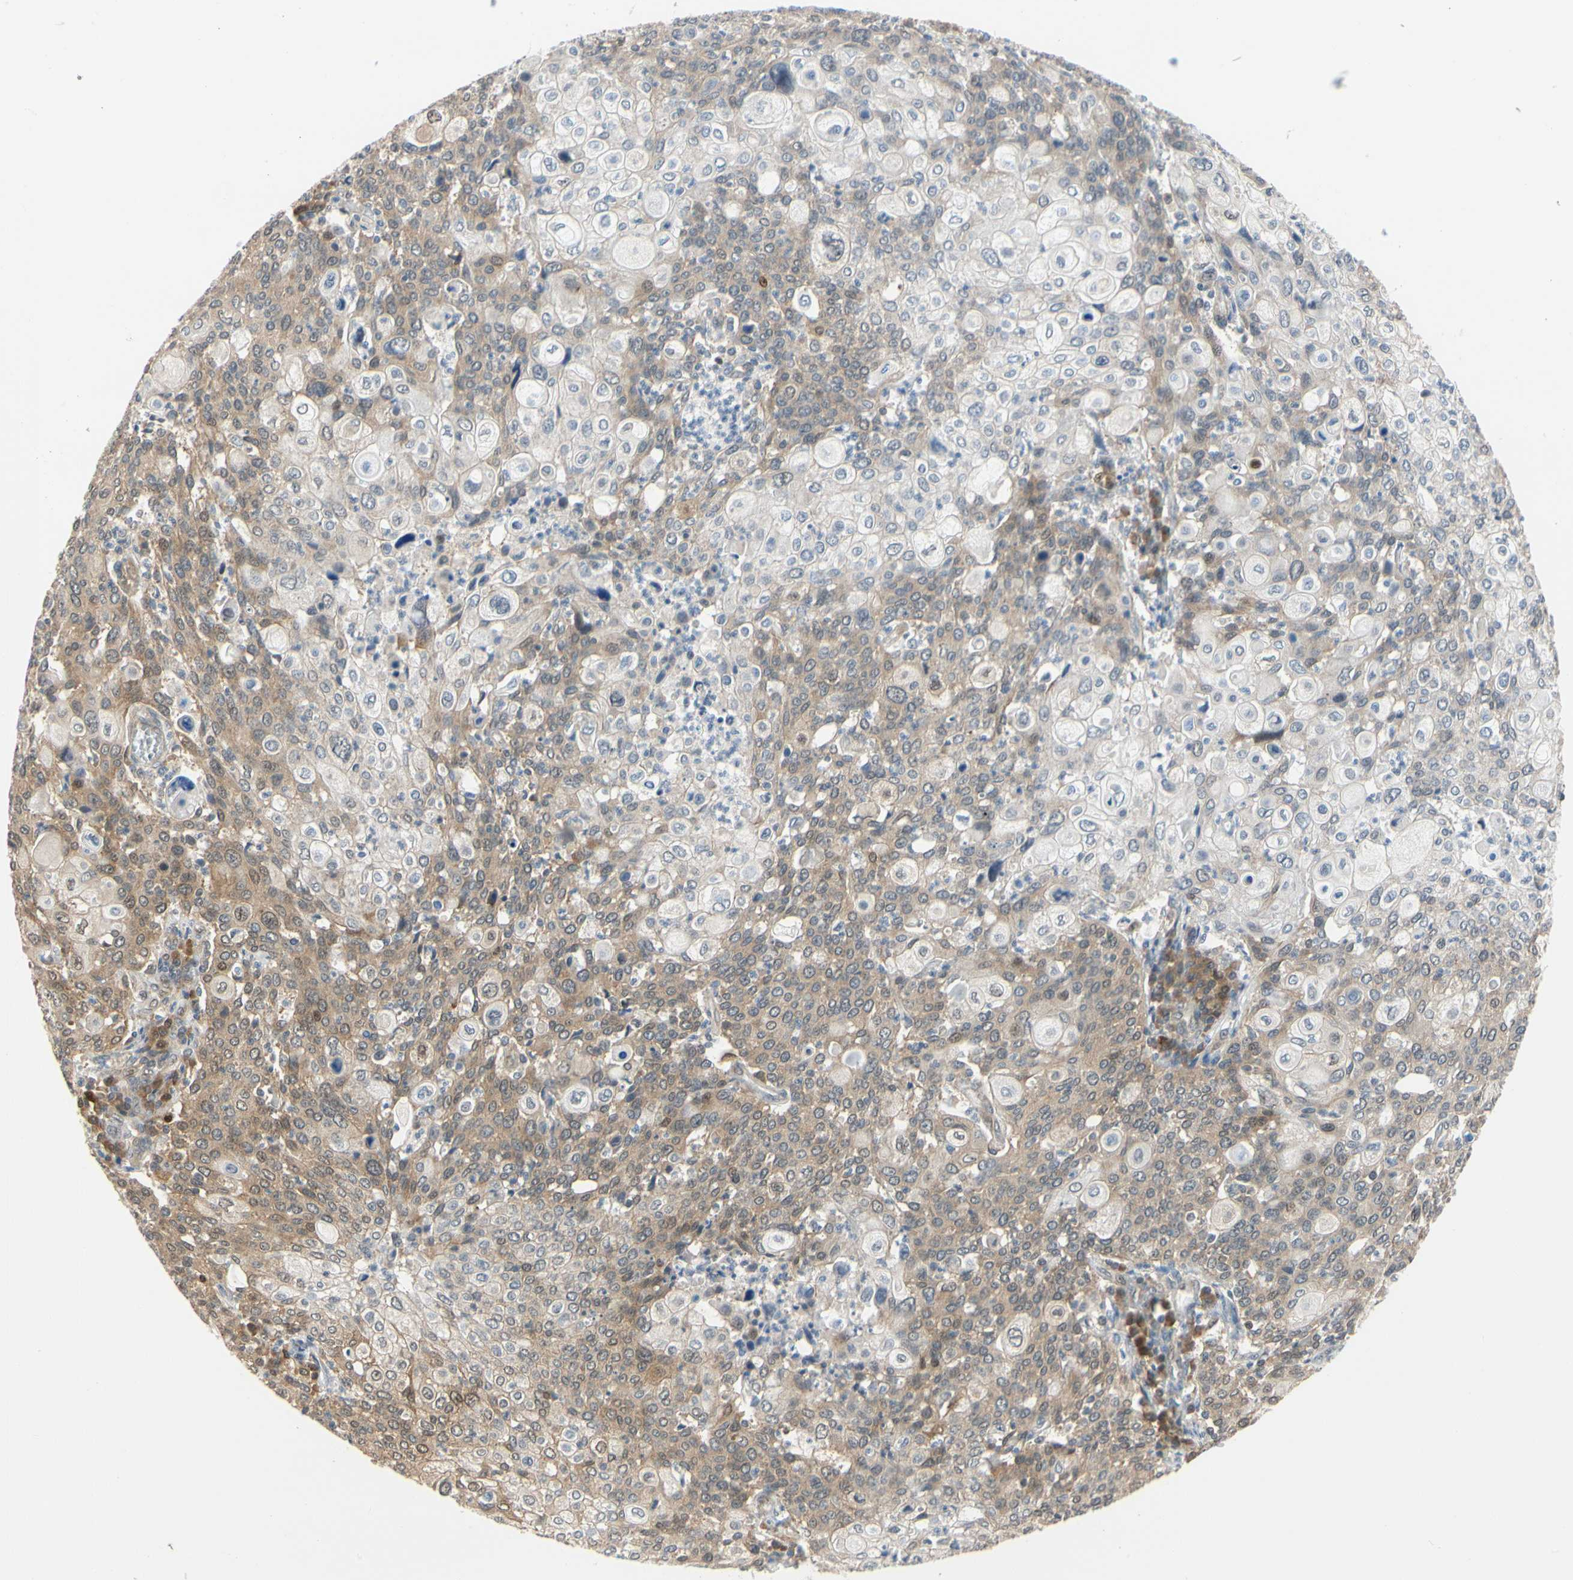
{"staining": {"intensity": "moderate", "quantity": ">75%", "location": "cytoplasmic/membranous"}, "tissue": "cervical cancer", "cell_type": "Tumor cells", "image_type": "cancer", "snomed": [{"axis": "morphology", "description": "Squamous cell carcinoma, NOS"}, {"axis": "topography", "description": "Cervix"}], "caption": "Brown immunohistochemical staining in human squamous cell carcinoma (cervical) shows moderate cytoplasmic/membranous positivity in approximately >75% of tumor cells.", "gene": "CDK5", "patient": {"sex": "female", "age": 40}}